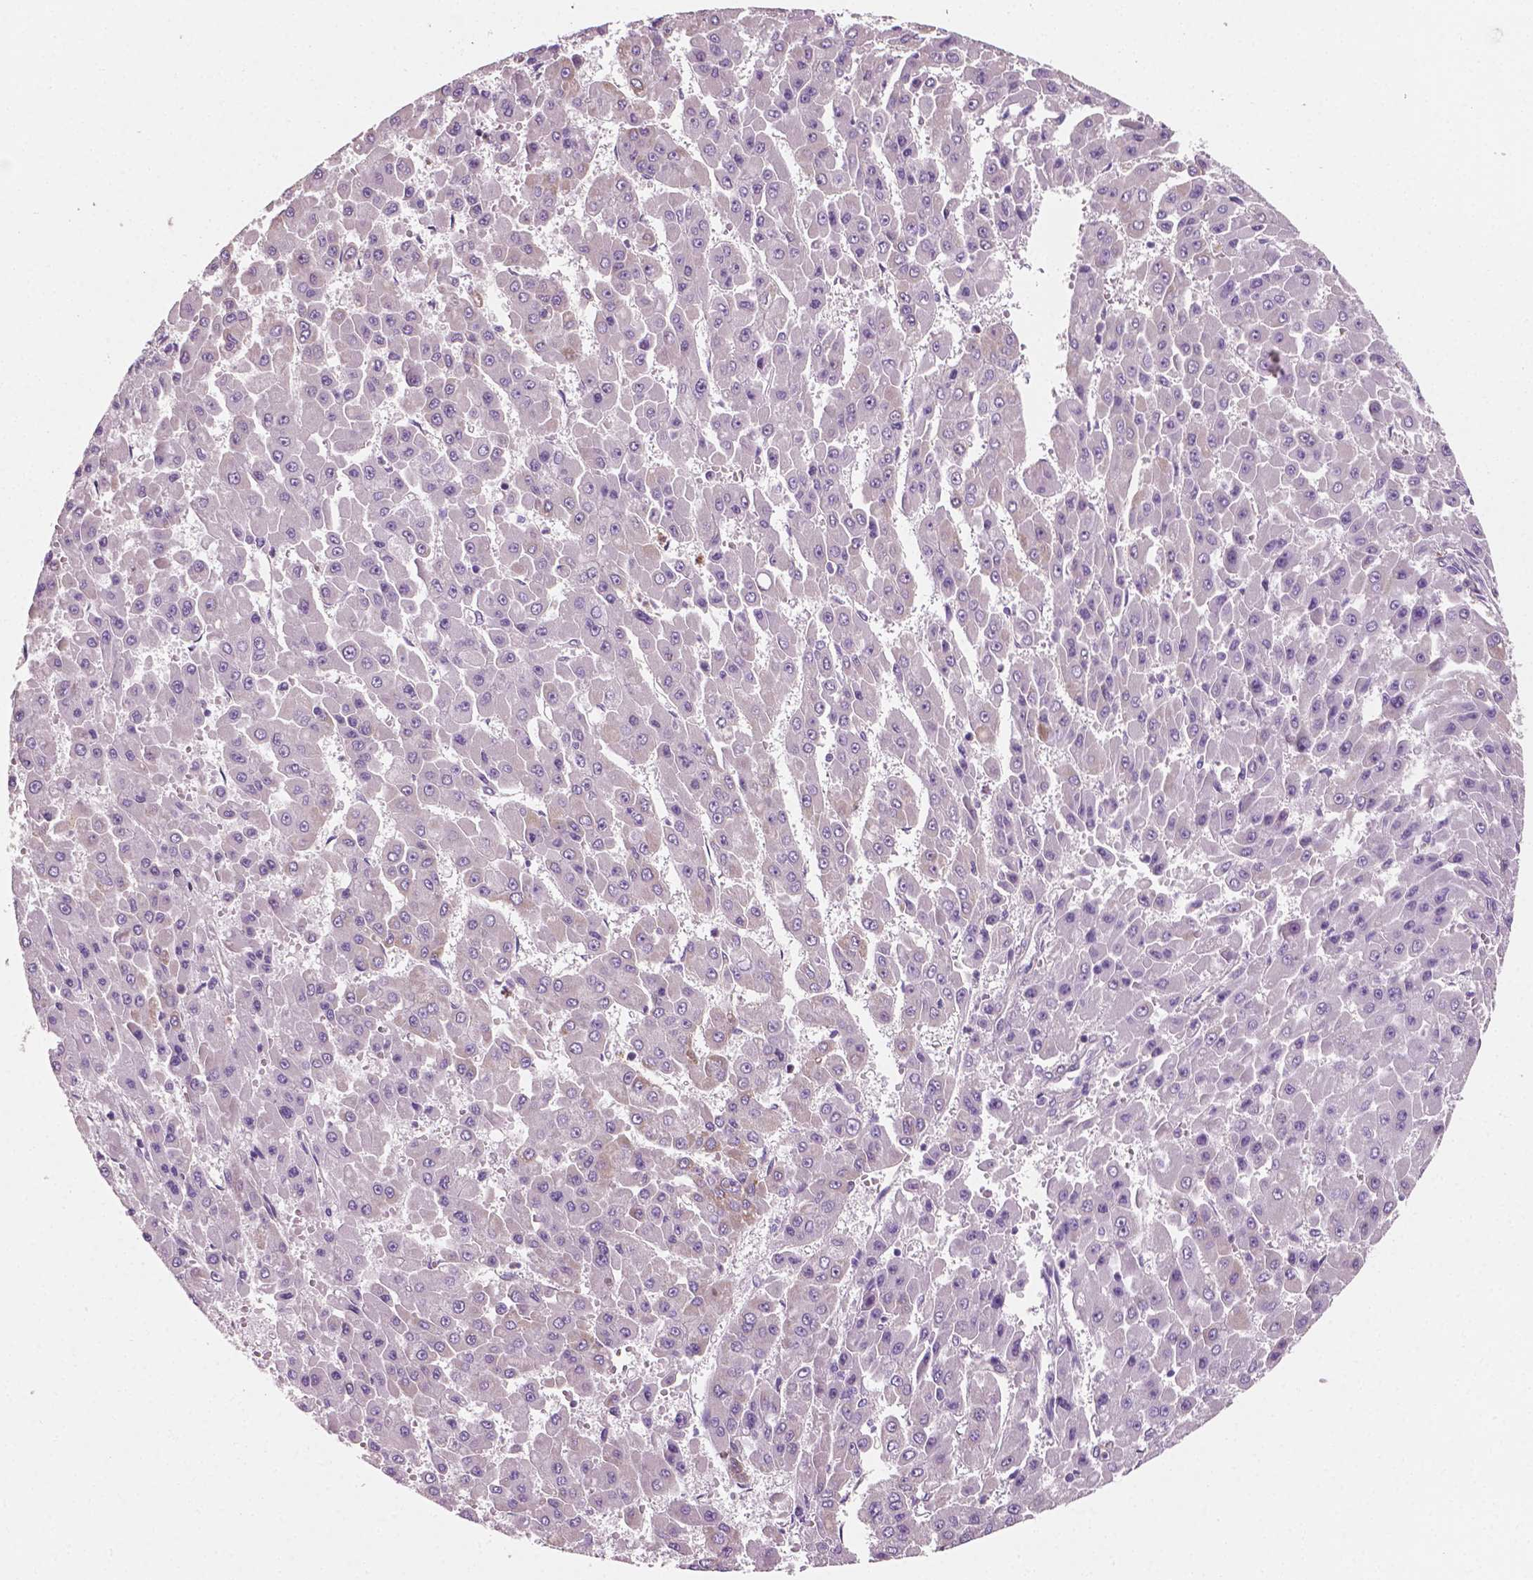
{"staining": {"intensity": "negative", "quantity": "none", "location": "none"}, "tissue": "liver cancer", "cell_type": "Tumor cells", "image_type": "cancer", "snomed": [{"axis": "morphology", "description": "Carcinoma, Hepatocellular, NOS"}, {"axis": "topography", "description": "Liver"}], "caption": "Micrograph shows no significant protein positivity in tumor cells of hepatocellular carcinoma (liver). Nuclei are stained in blue.", "gene": "PTX3", "patient": {"sex": "male", "age": 78}}